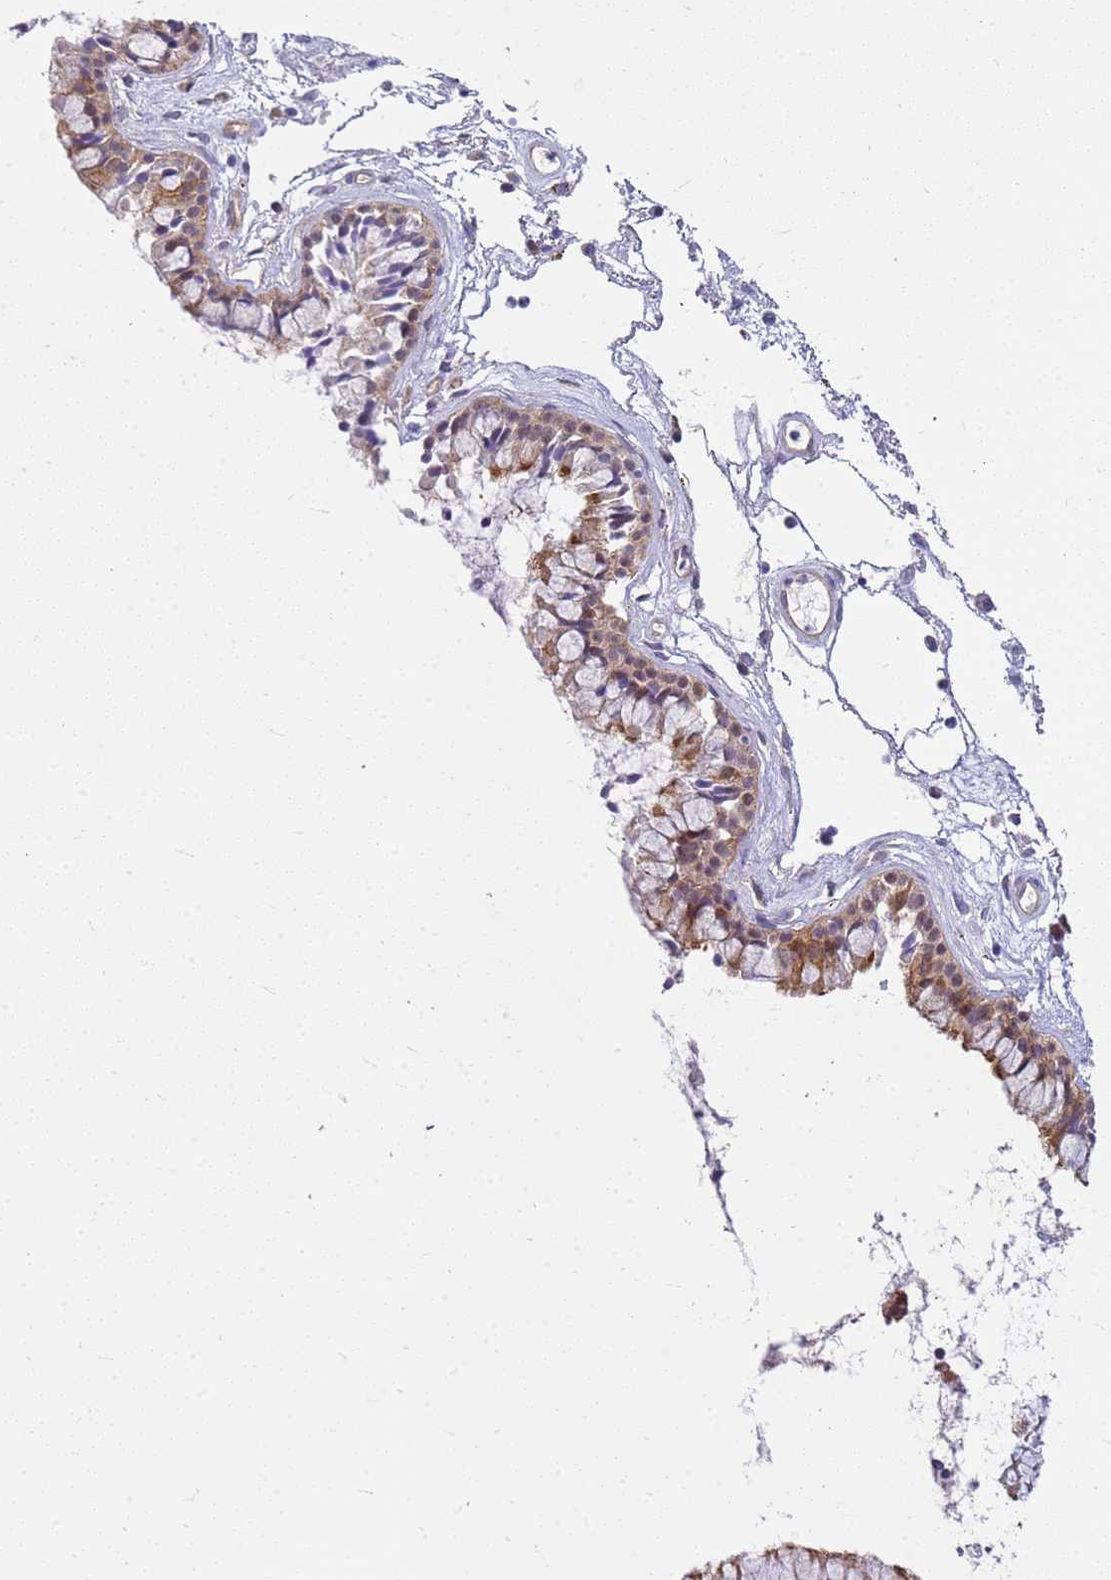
{"staining": {"intensity": "moderate", "quantity": ">75%", "location": "cytoplasmic/membranous"}, "tissue": "nasopharynx", "cell_type": "Respiratory epithelial cells", "image_type": "normal", "snomed": [{"axis": "morphology", "description": "Normal tissue, NOS"}, {"axis": "topography", "description": "Nasopharynx"}], "caption": "Immunohistochemical staining of unremarkable human nasopharynx shows medium levels of moderate cytoplasmic/membranous expression in approximately >75% of respiratory epithelial cells. Using DAB (3,3'-diaminobenzidine) (brown) and hematoxylin (blue) stains, captured at high magnification using brightfield microscopy.", "gene": "YWHAE", "patient": {"sex": "male", "age": 82}}